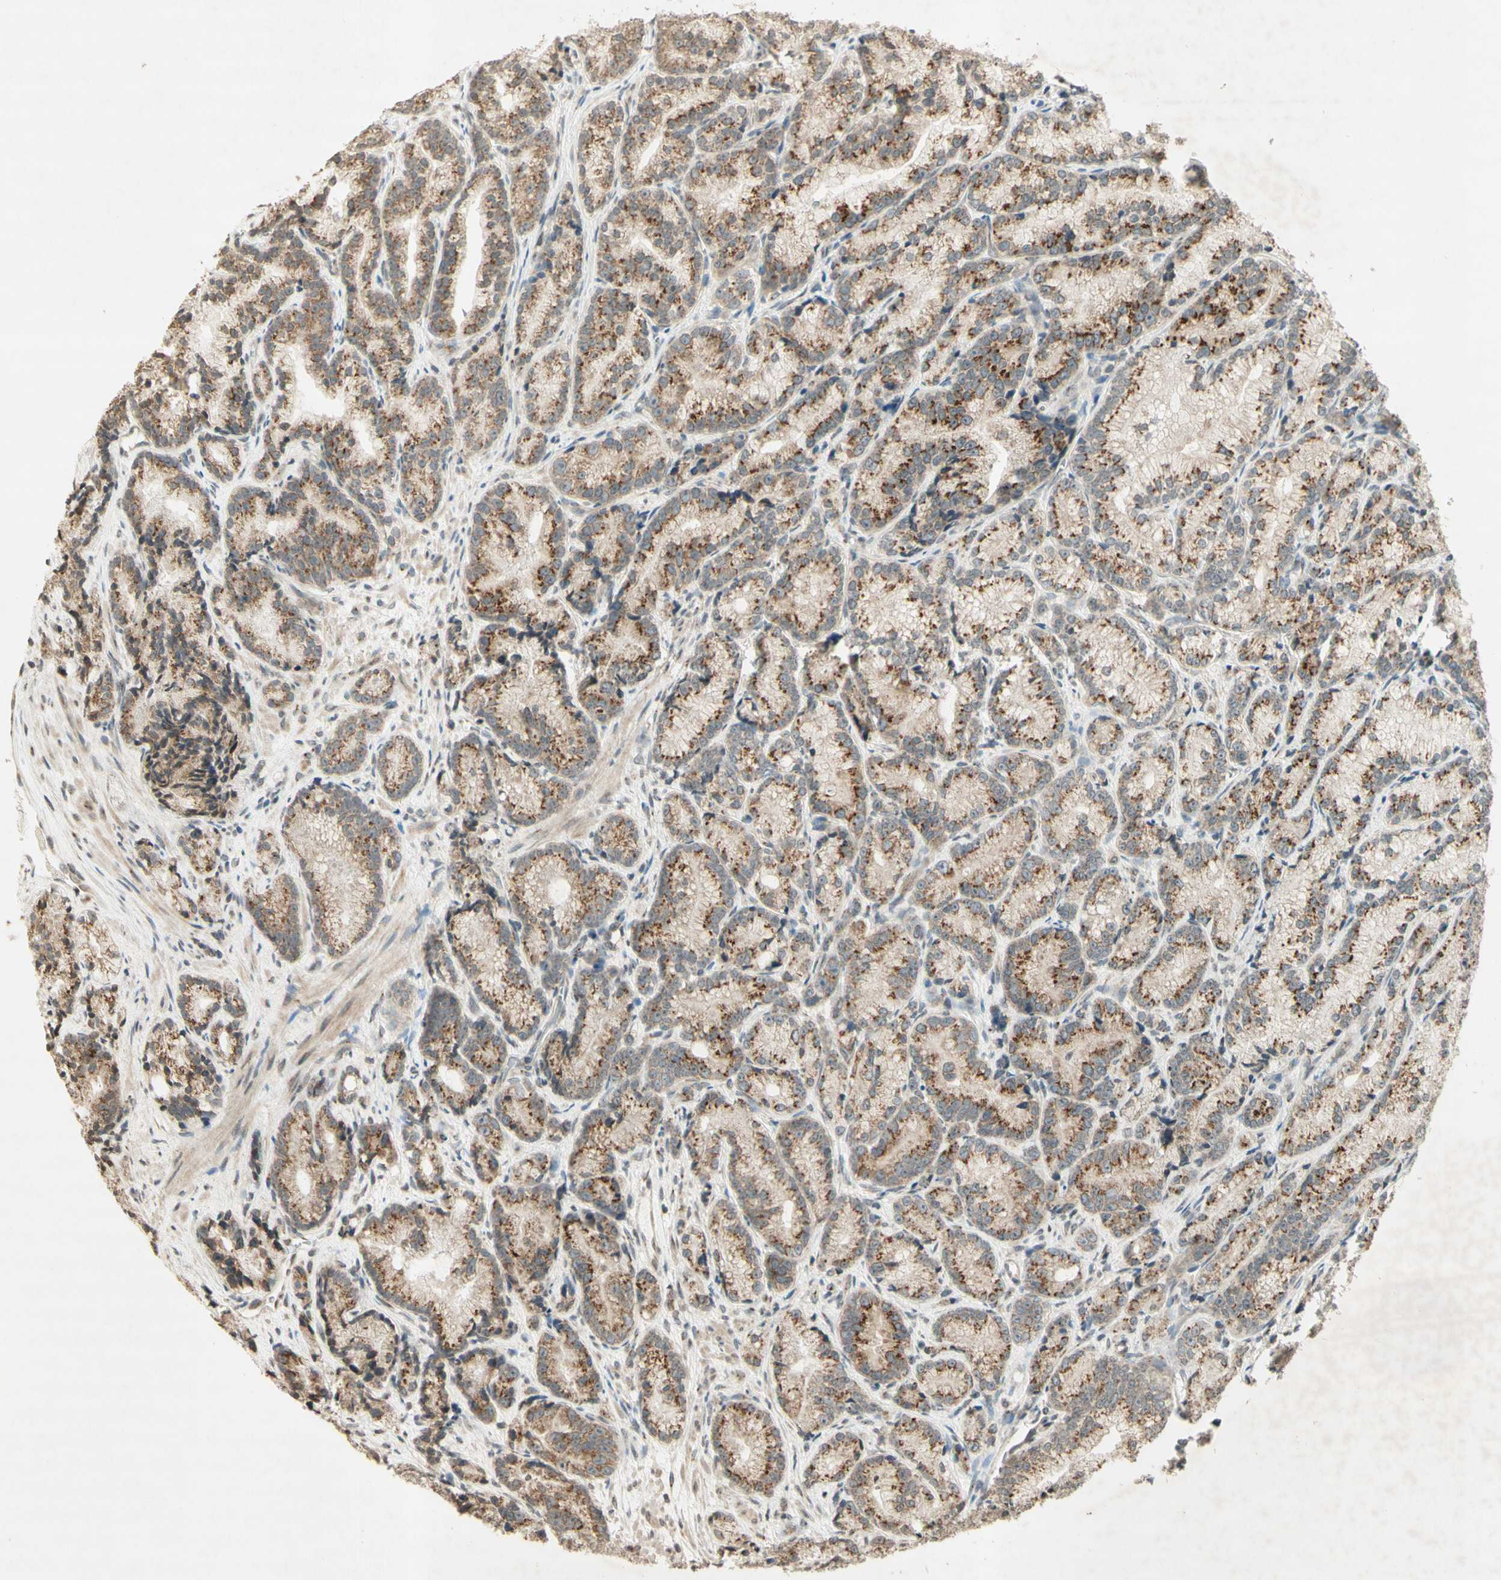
{"staining": {"intensity": "moderate", "quantity": ">75%", "location": "cytoplasmic/membranous"}, "tissue": "prostate cancer", "cell_type": "Tumor cells", "image_type": "cancer", "snomed": [{"axis": "morphology", "description": "Adenocarcinoma, Low grade"}, {"axis": "topography", "description": "Prostate"}], "caption": "This histopathology image demonstrates IHC staining of human prostate cancer (low-grade adenocarcinoma), with medium moderate cytoplasmic/membranous staining in about >75% of tumor cells.", "gene": "CCNI", "patient": {"sex": "male", "age": 89}}